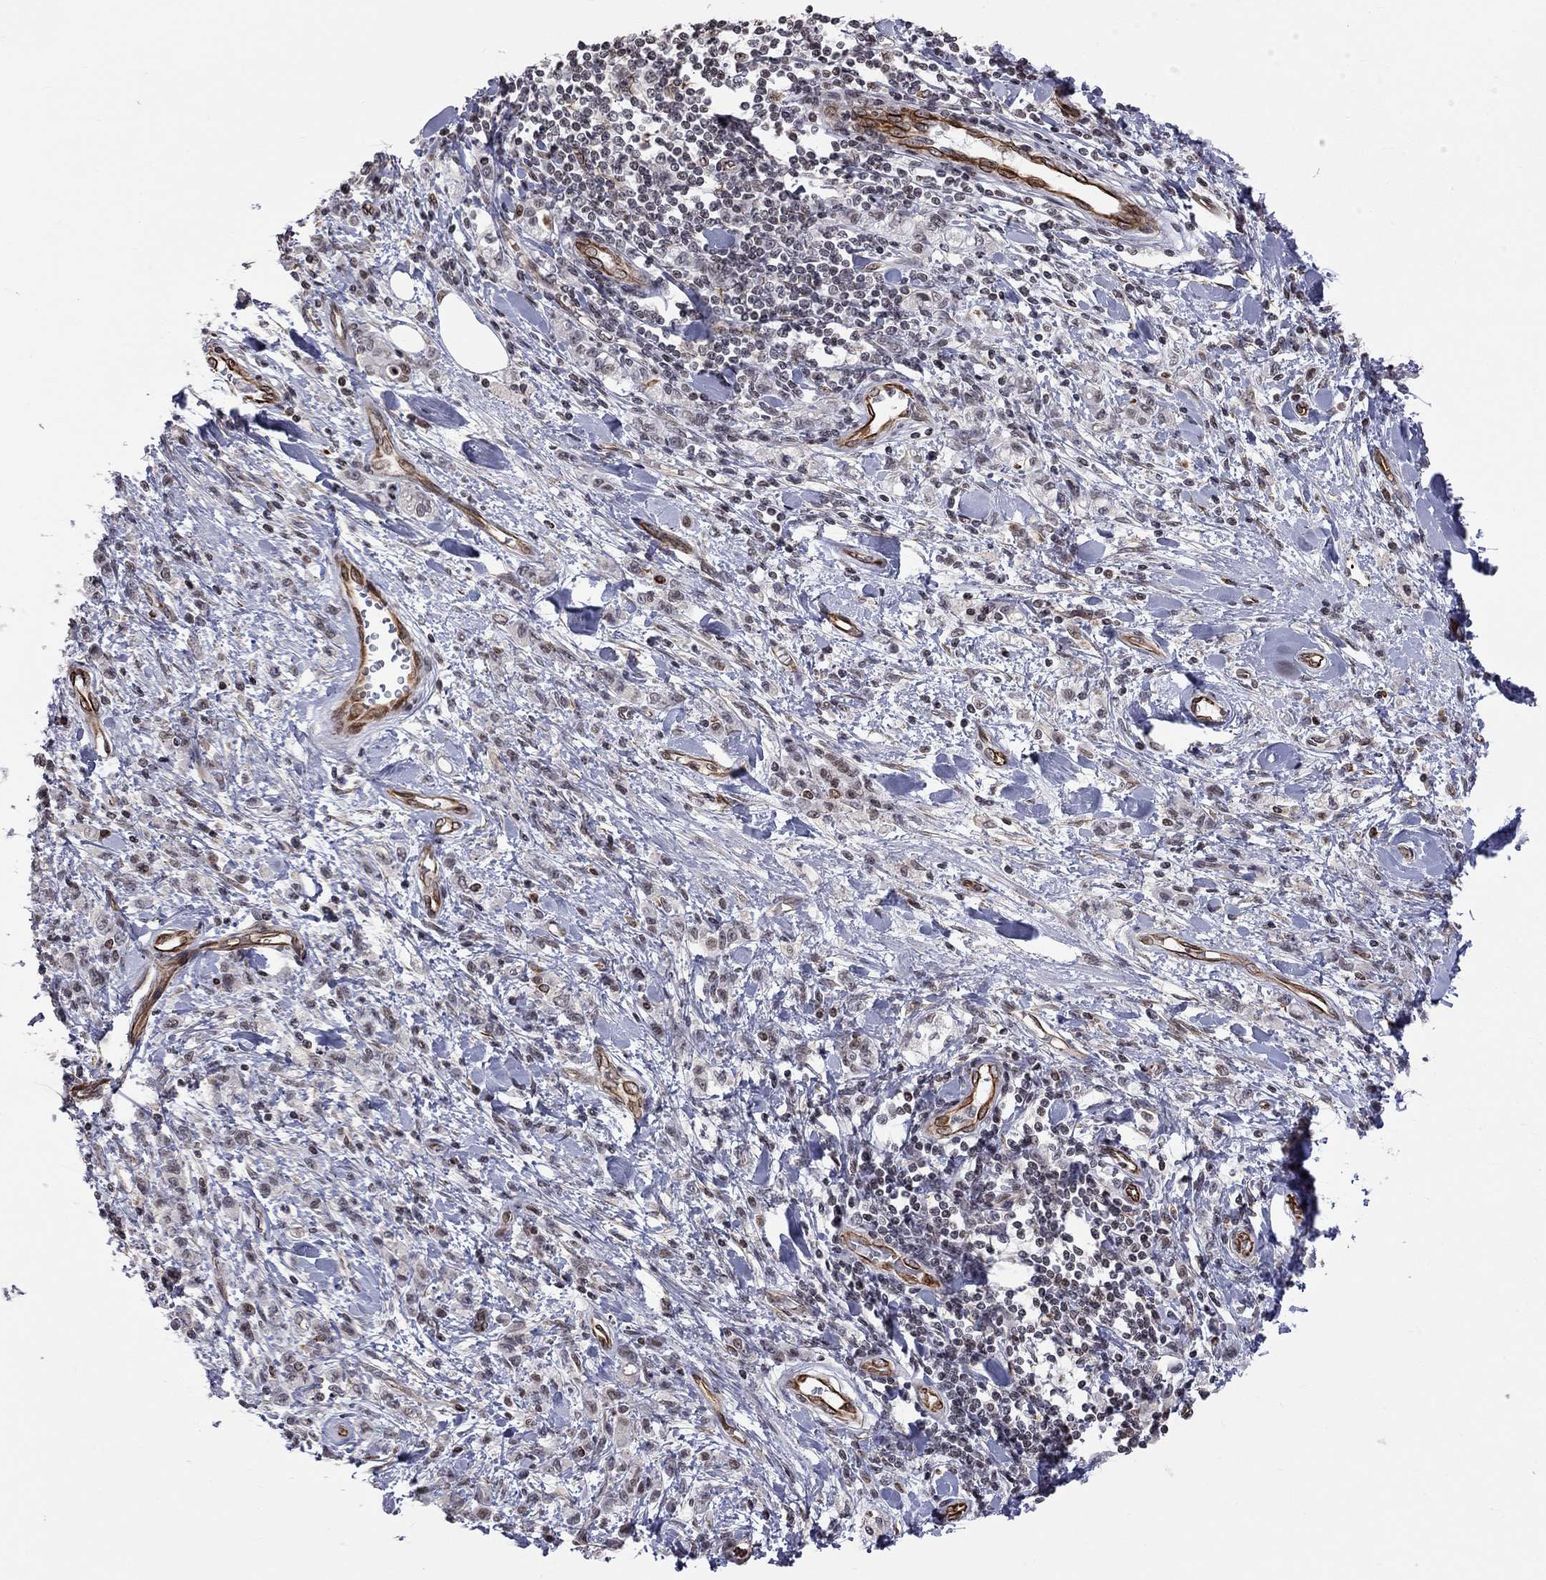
{"staining": {"intensity": "negative", "quantity": "none", "location": "none"}, "tissue": "stomach cancer", "cell_type": "Tumor cells", "image_type": "cancer", "snomed": [{"axis": "morphology", "description": "Adenocarcinoma, NOS"}, {"axis": "topography", "description": "Stomach"}], "caption": "This is an immunohistochemistry (IHC) photomicrograph of adenocarcinoma (stomach). There is no positivity in tumor cells.", "gene": "MTNR1B", "patient": {"sex": "male", "age": 77}}